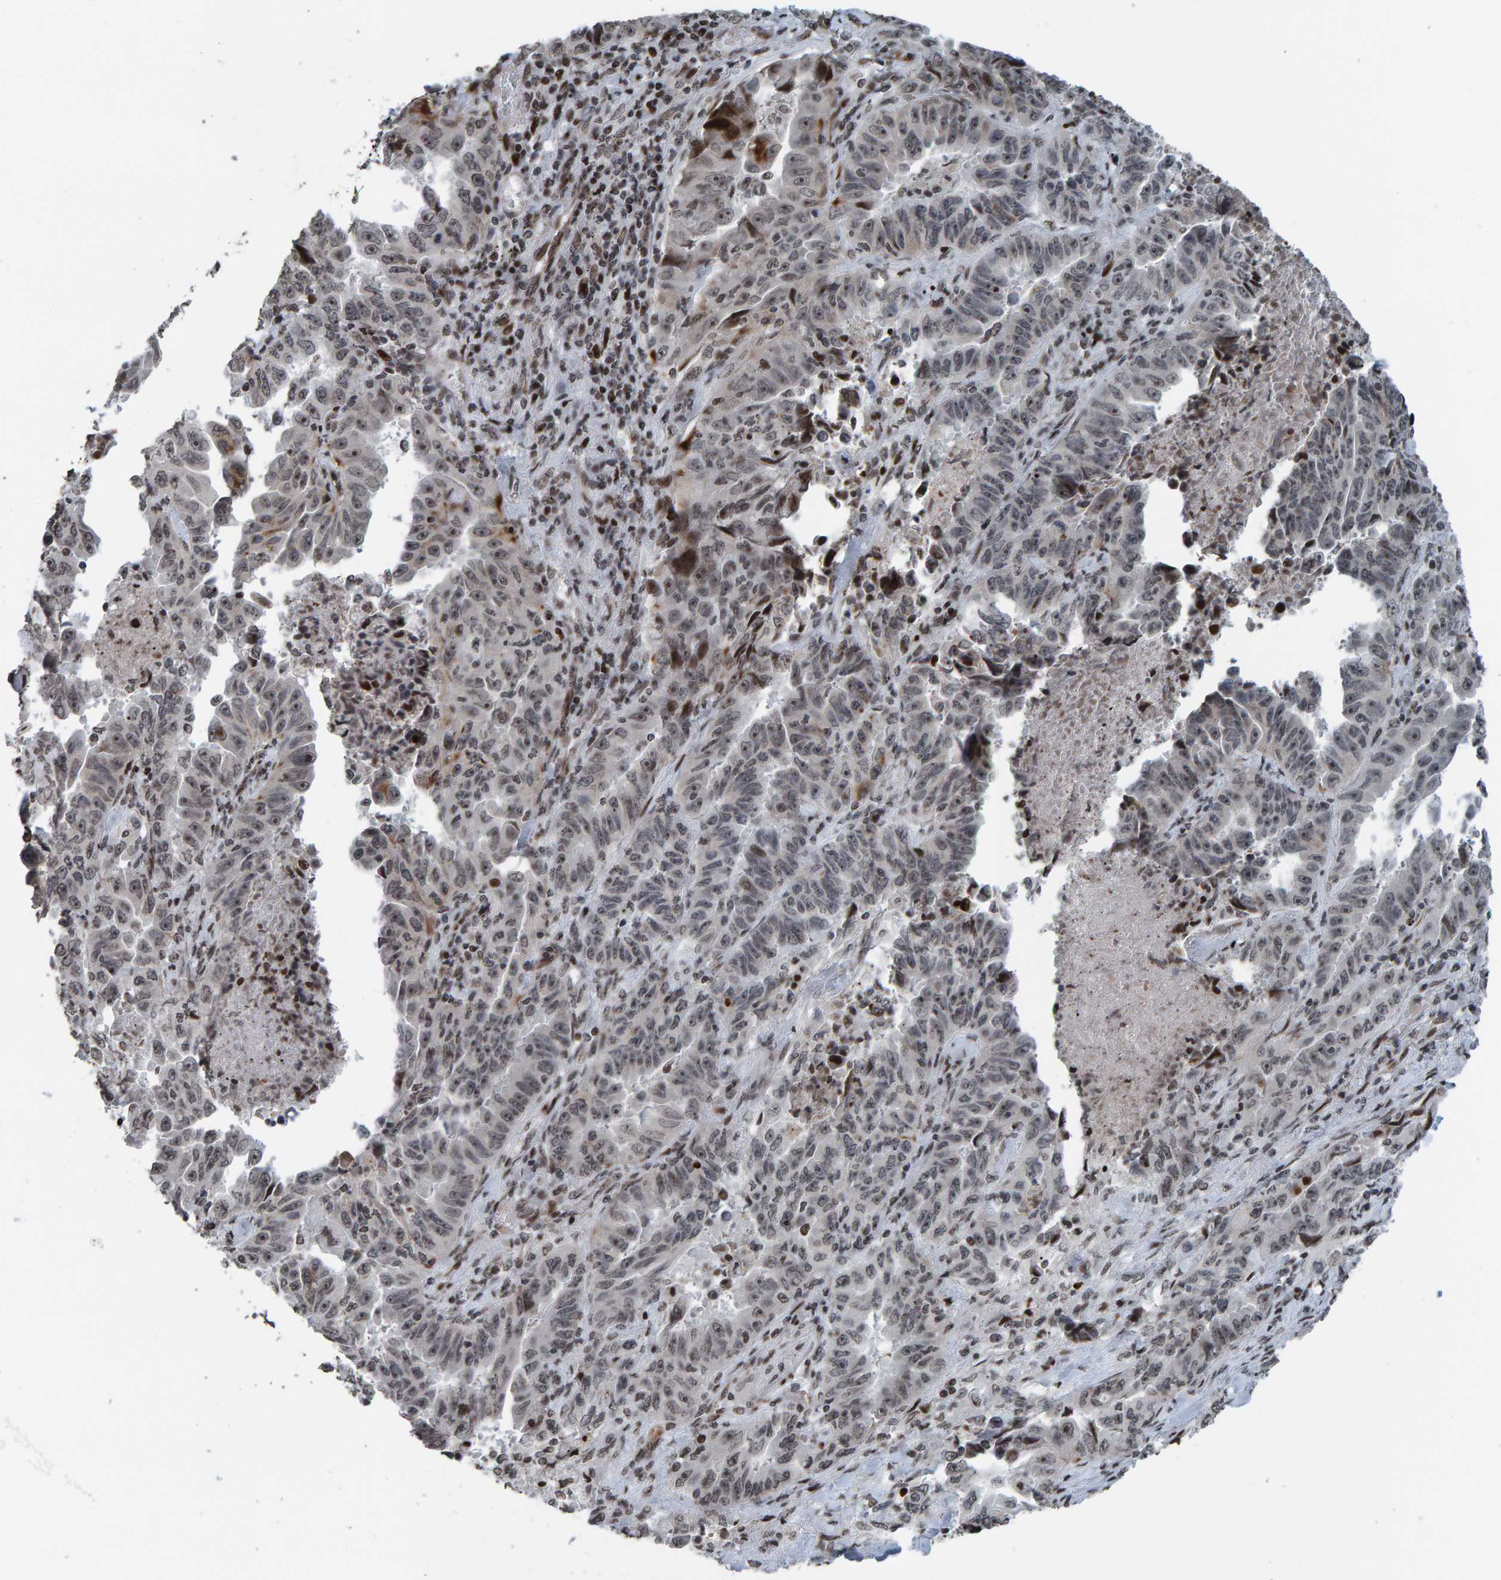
{"staining": {"intensity": "negative", "quantity": "none", "location": "none"}, "tissue": "lung cancer", "cell_type": "Tumor cells", "image_type": "cancer", "snomed": [{"axis": "morphology", "description": "Adenocarcinoma, NOS"}, {"axis": "topography", "description": "Lung"}], "caption": "IHC of human adenocarcinoma (lung) demonstrates no expression in tumor cells.", "gene": "ZNF366", "patient": {"sex": "female", "age": 51}}